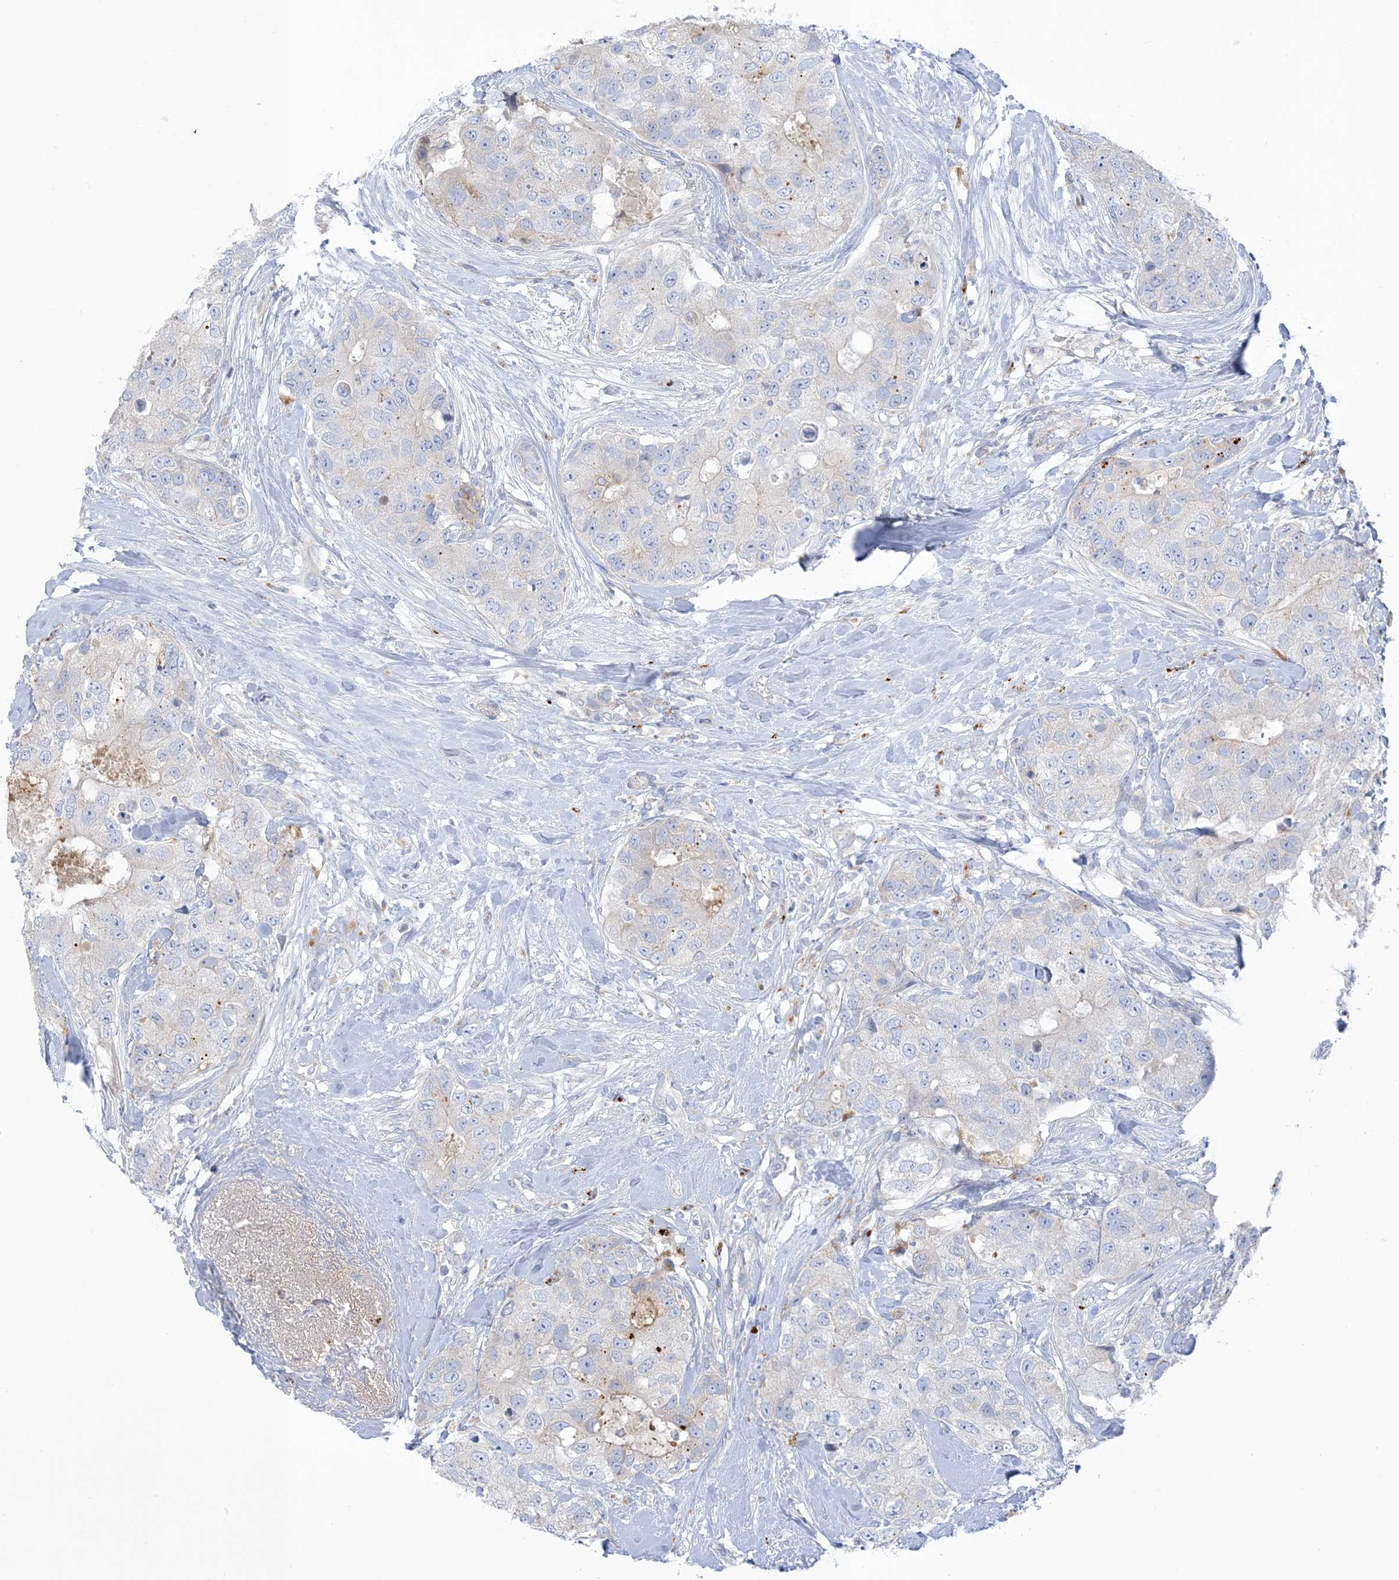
{"staining": {"intensity": "negative", "quantity": "none", "location": "none"}, "tissue": "breast cancer", "cell_type": "Tumor cells", "image_type": "cancer", "snomed": [{"axis": "morphology", "description": "Duct carcinoma"}, {"axis": "topography", "description": "Breast"}], "caption": "Immunohistochemical staining of human infiltrating ductal carcinoma (breast) reveals no significant staining in tumor cells.", "gene": "XIRP2", "patient": {"sex": "female", "age": 62}}